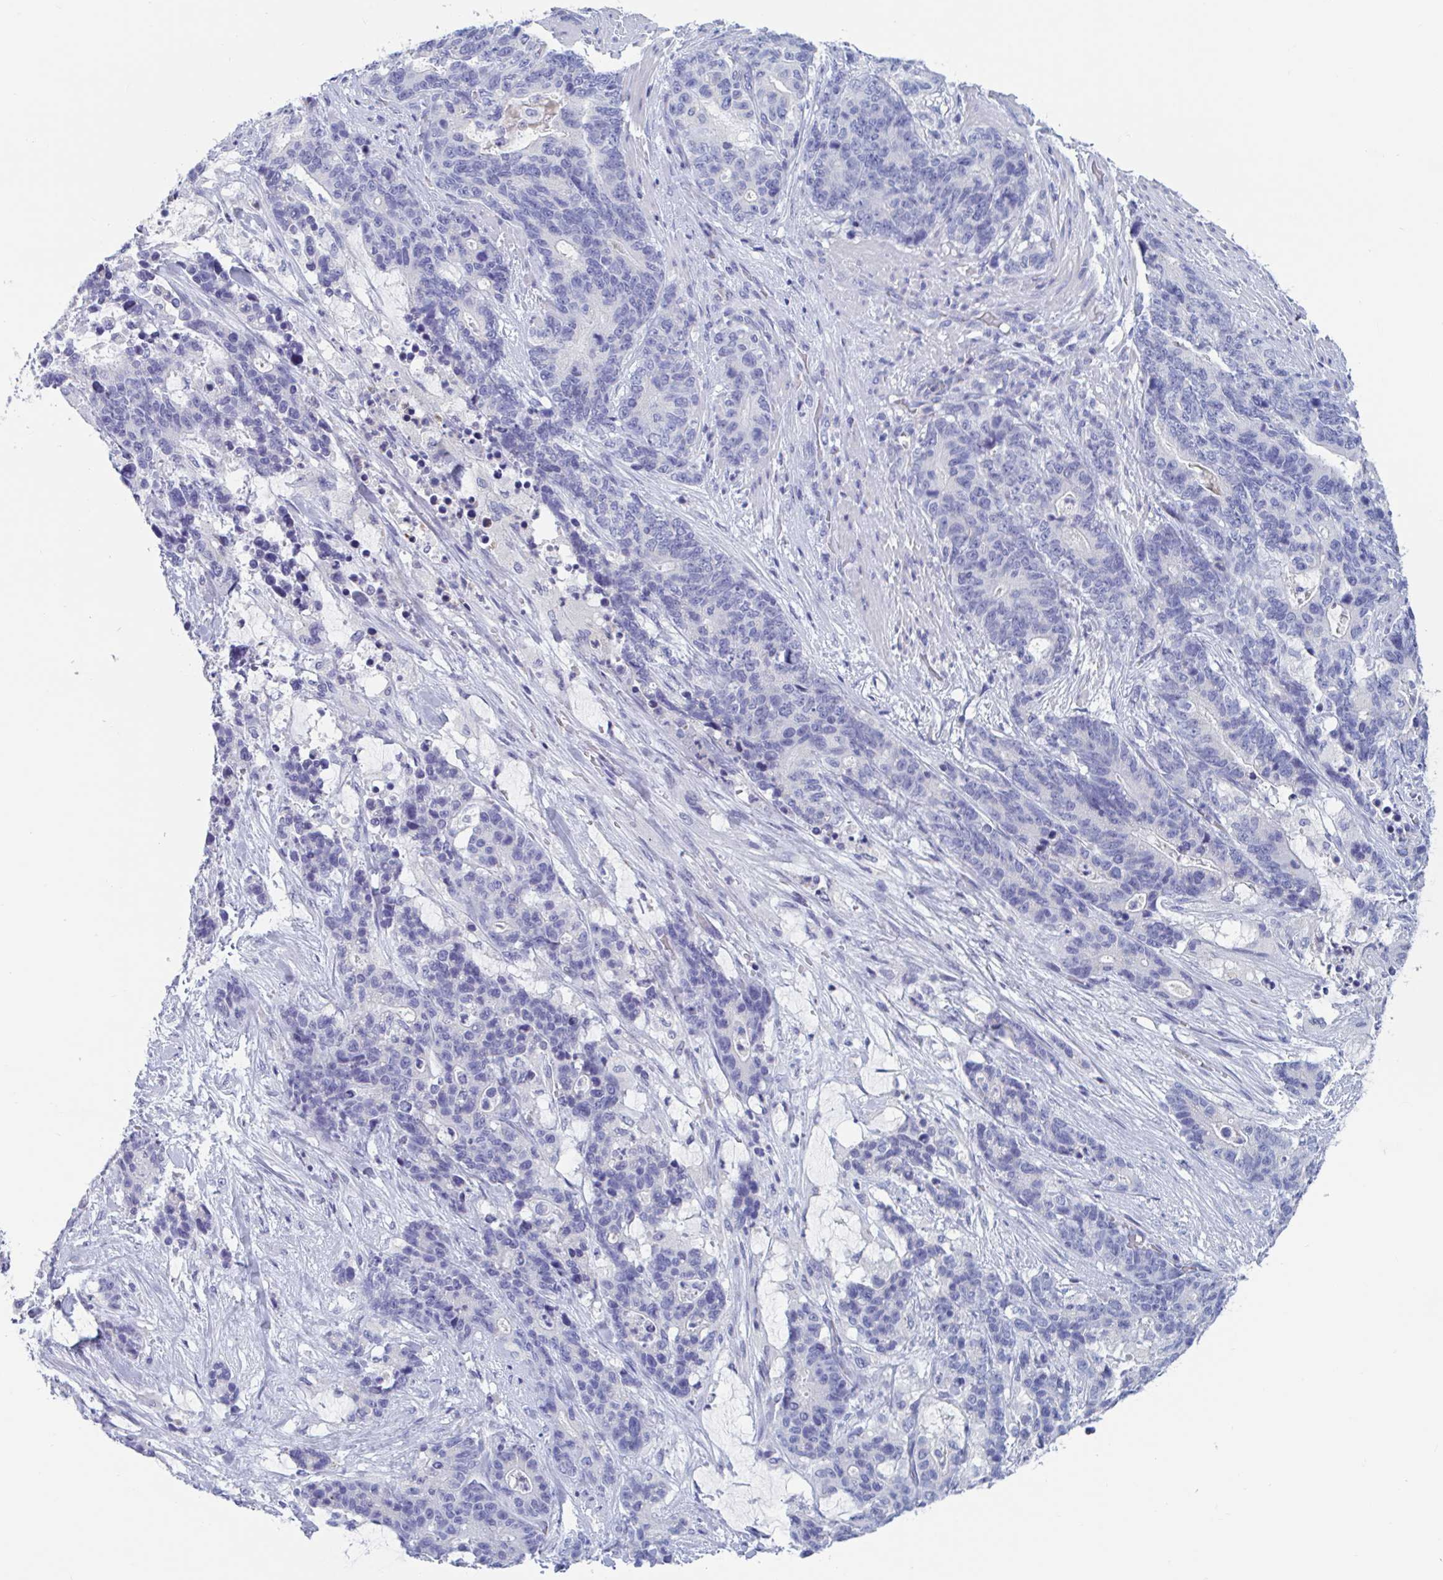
{"staining": {"intensity": "negative", "quantity": "none", "location": "none"}, "tissue": "stomach cancer", "cell_type": "Tumor cells", "image_type": "cancer", "snomed": [{"axis": "morphology", "description": "Normal tissue, NOS"}, {"axis": "morphology", "description": "Adenocarcinoma, NOS"}, {"axis": "topography", "description": "Stomach"}], "caption": "Immunohistochemistry photomicrograph of neoplastic tissue: human adenocarcinoma (stomach) stained with DAB (3,3'-diaminobenzidine) demonstrates no significant protein positivity in tumor cells. (DAB IHC visualized using brightfield microscopy, high magnification).", "gene": "ZNHIT2", "patient": {"sex": "female", "age": 64}}